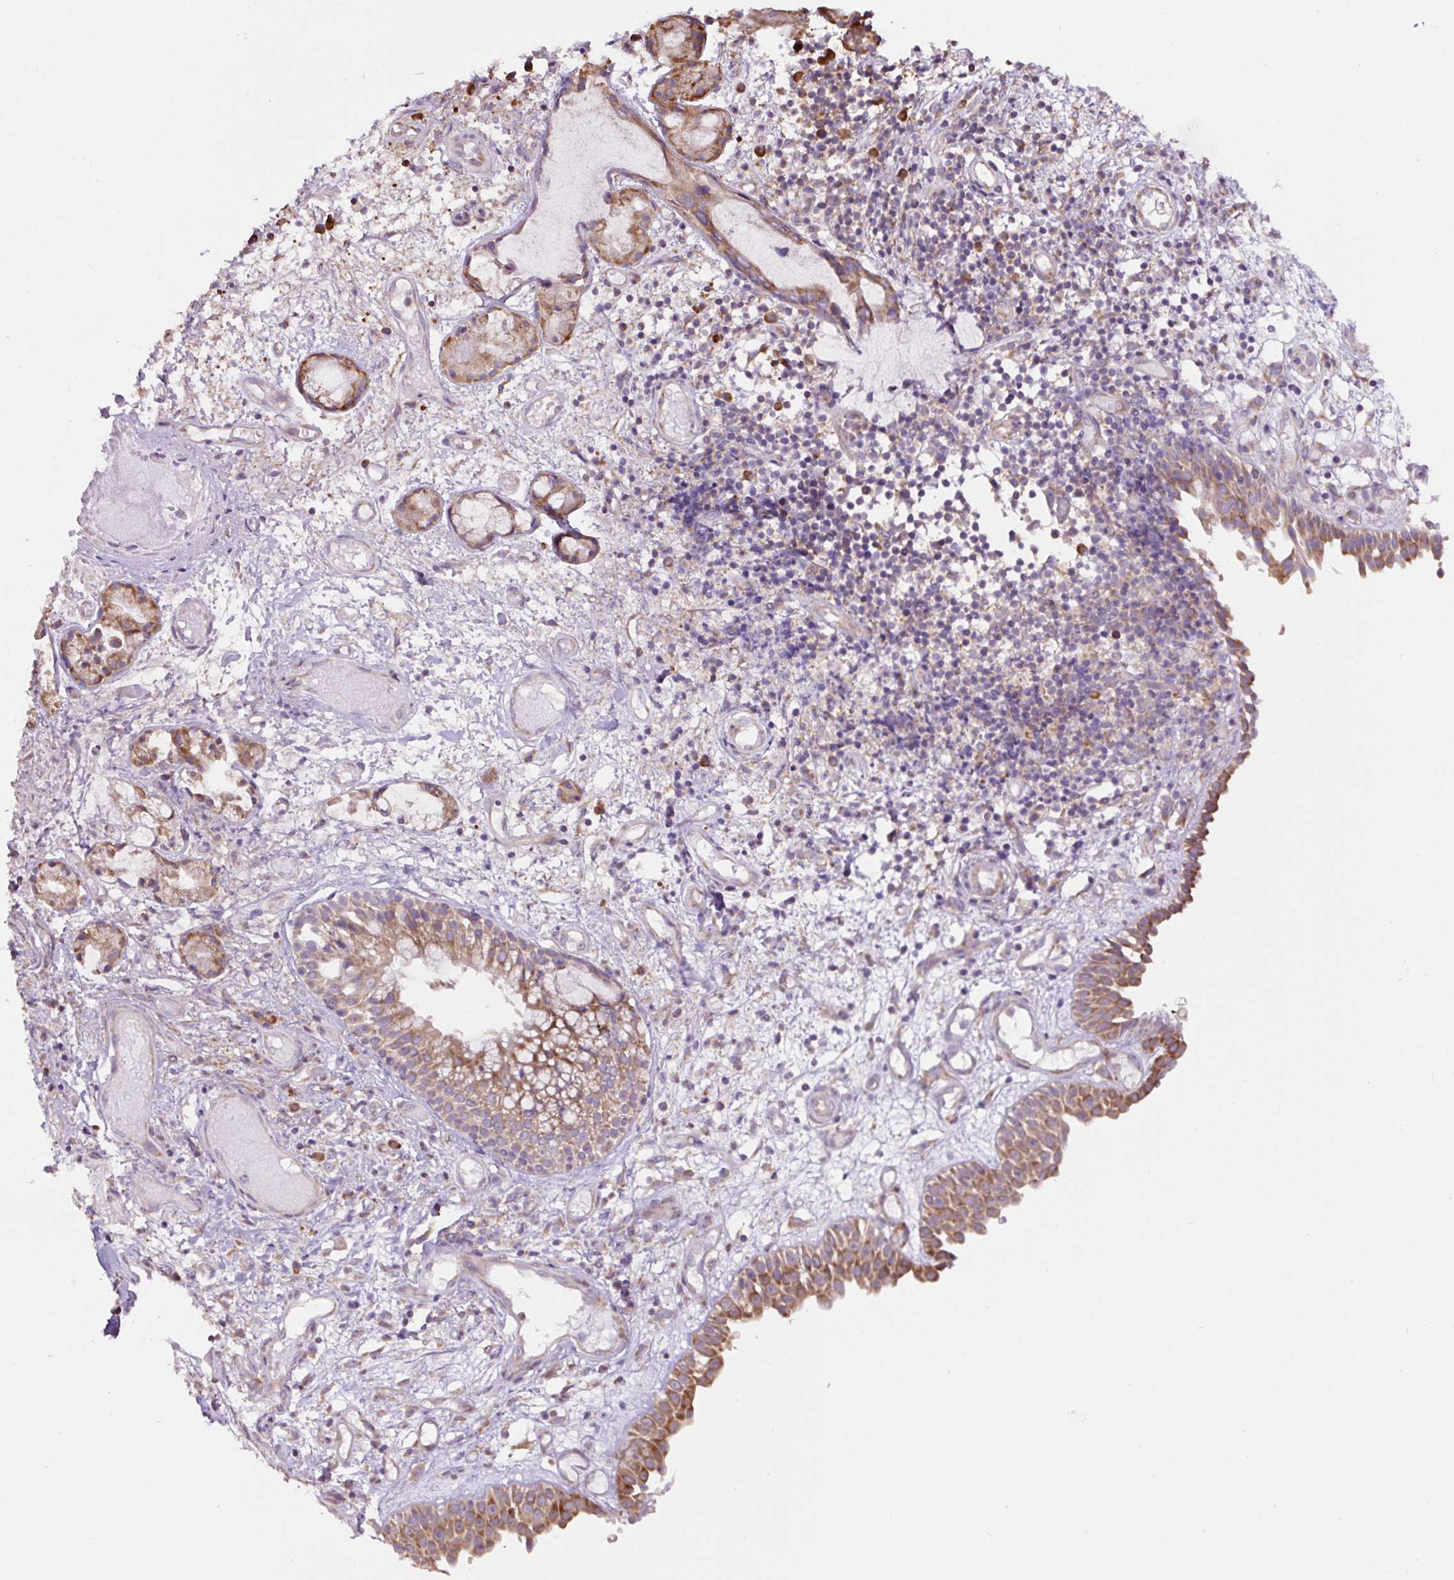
{"staining": {"intensity": "moderate", "quantity": ">75%", "location": "cytoplasmic/membranous"}, "tissue": "nasopharynx", "cell_type": "Respiratory epithelial cells", "image_type": "normal", "snomed": [{"axis": "morphology", "description": "Normal tissue, NOS"}, {"axis": "morphology", "description": "Inflammation, NOS"}, {"axis": "topography", "description": "Nasopharynx"}], "caption": "A high-resolution image shows immunohistochemistry staining of normal nasopharynx, which shows moderate cytoplasmic/membranous staining in approximately >75% of respiratory epithelial cells.", "gene": "RPS23", "patient": {"sex": "male", "age": 54}}